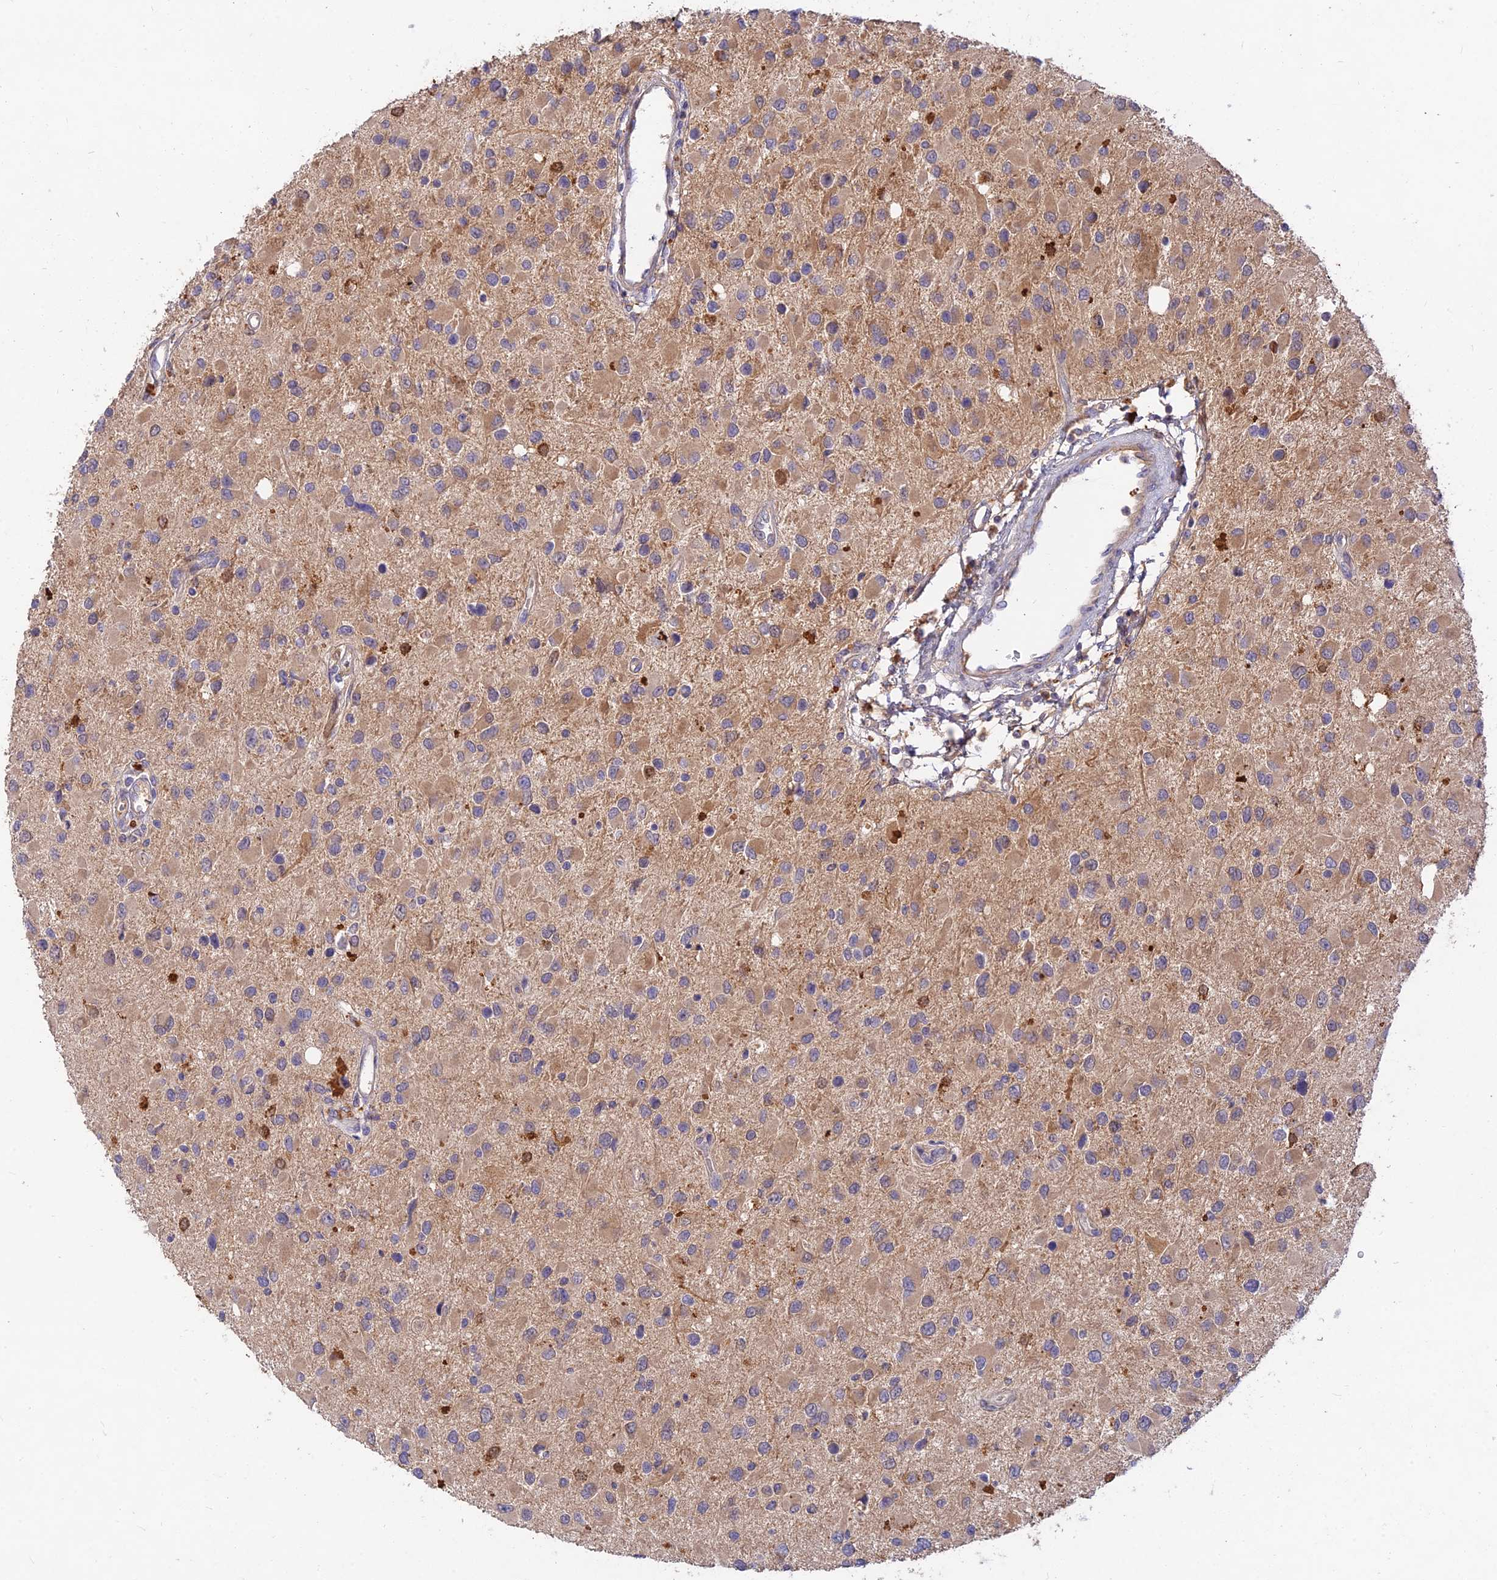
{"staining": {"intensity": "weak", "quantity": ">75%", "location": "cytoplasmic/membranous"}, "tissue": "glioma", "cell_type": "Tumor cells", "image_type": "cancer", "snomed": [{"axis": "morphology", "description": "Glioma, malignant, High grade"}, {"axis": "topography", "description": "Brain"}], "caption": "IHC photomicrograph of neoplastic tissue: glioma stained using IHC reveals low levels of weak protein expression localized specifically in the cytoplasmic/membranous of tumor cells, appearing as a cytoplasmic/membranous brown color.", "gene": "ACSM5", "patient": {"sex": "male", "age": 53}}